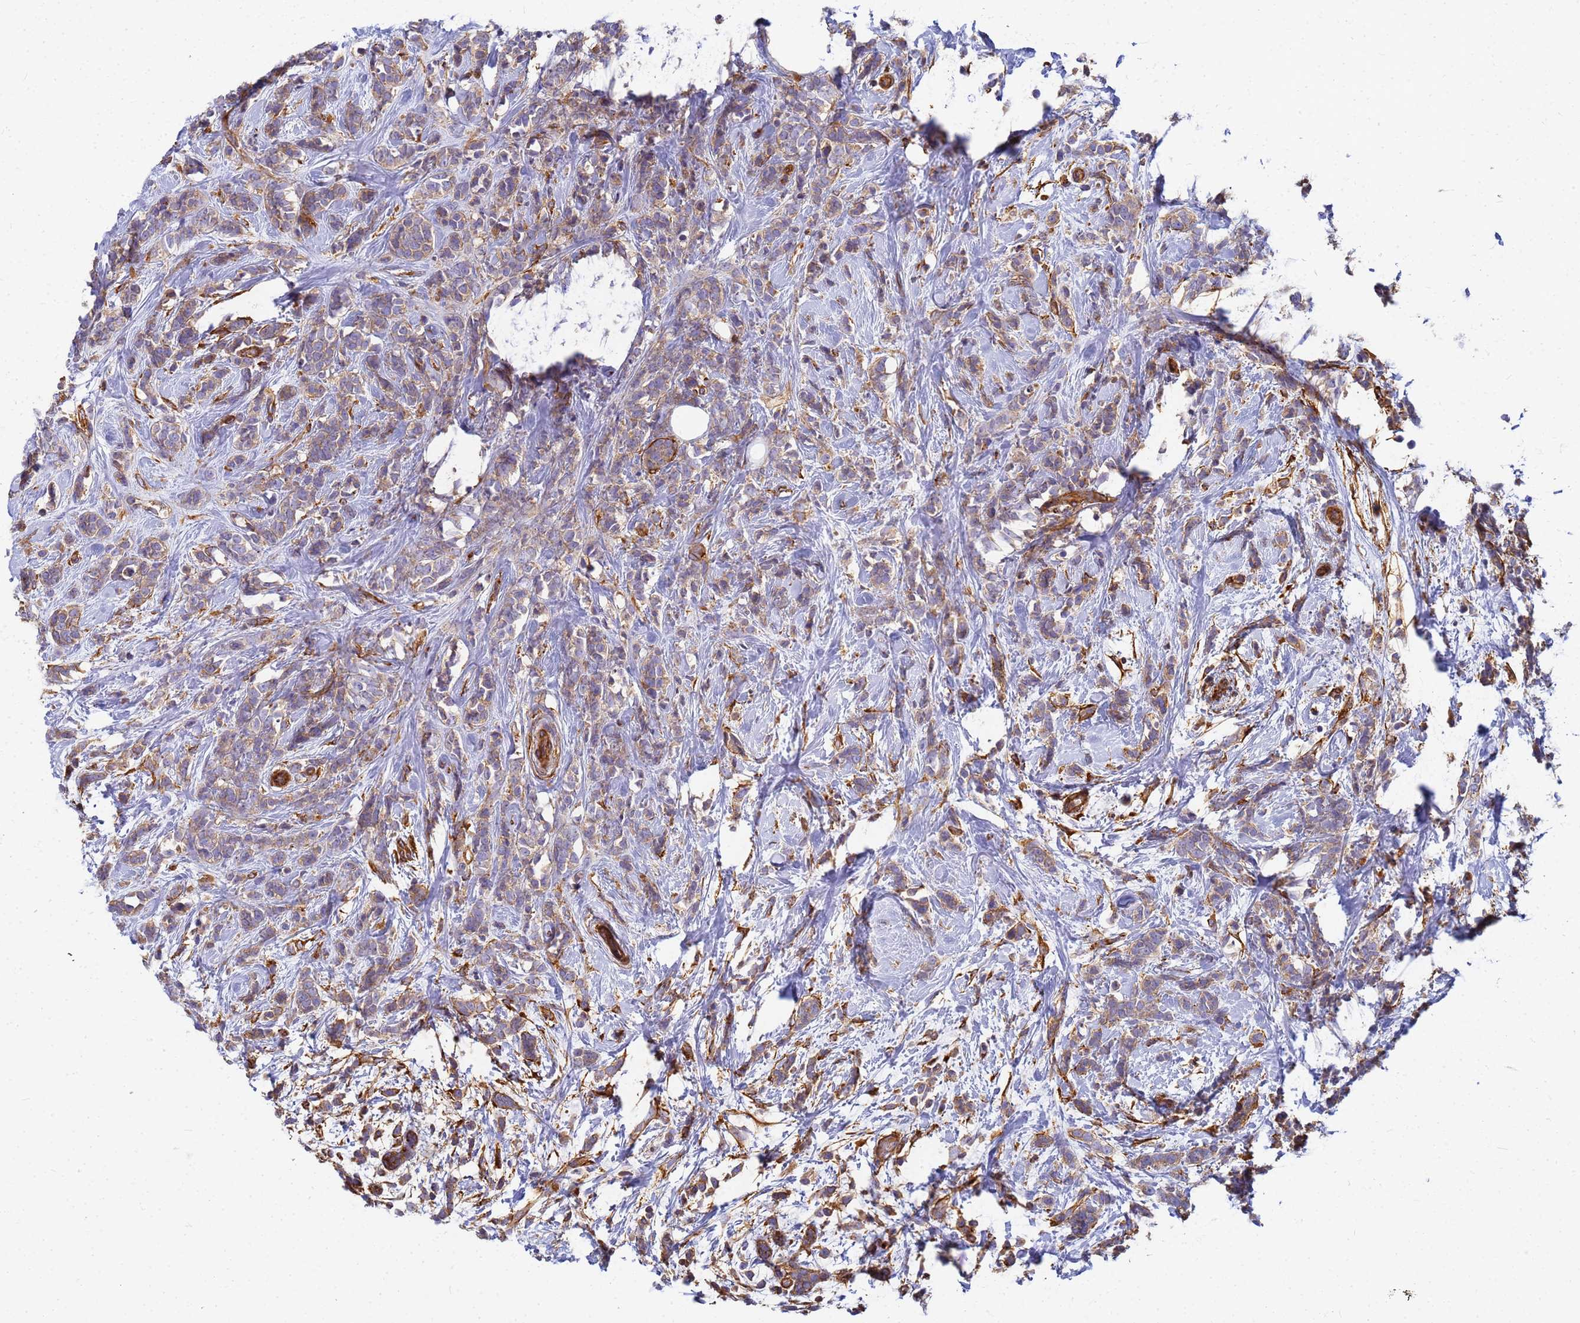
{"staining": {"intensity": "weak", "quantity": "25%-75%", "location": "cytoplasmic/membranous"}, "tissue": "breast cancer", "cell_type": "Tumor cells", "image_type": "cancer", "snomed": [{"axis": "morphology", "description": "Lobular carcinoma"}, {"axis": "topography", "description": "Breast"}], "caption": "Protein staining by IHC displays weak cytoplasmic/membranous positivity in about 25%-75% of tumor cells in breast cancer (lobular carcinoma).", "gene": "C2CD5", "patient": {"sex": "female", "age": 58}}